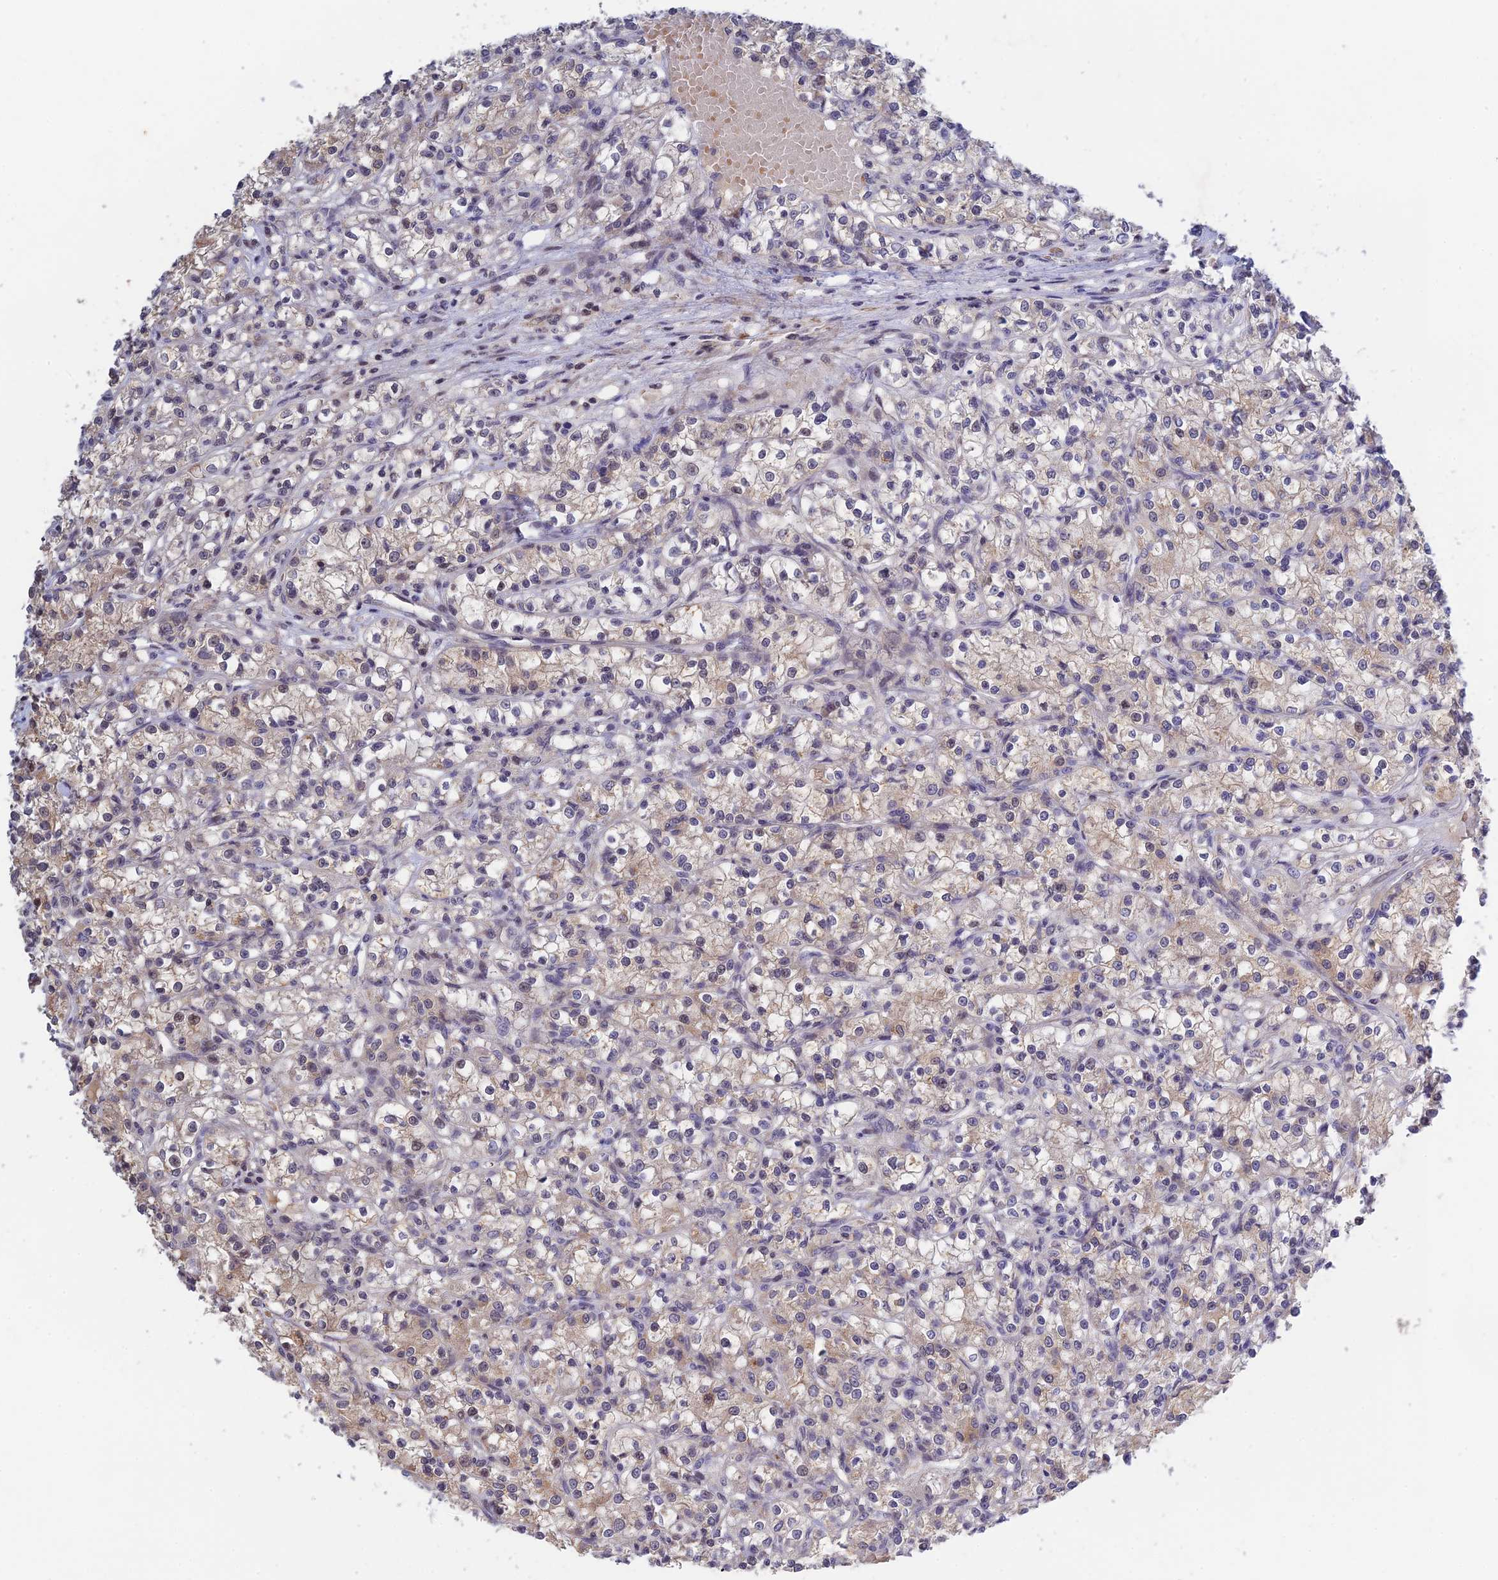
{"staining": {"intensity": "weak", "quantity": "<25%", "location": "cytoplasmic/membranous"}, "tissue": "renal cancer", "cell_type": "Tumor cells", "image_type": "cancer", "snomed": [{"axis": "morphology", "description": "Adenocarcinoma, NOS"}, {"axis": "topography", "description": "Kidney"}], "caption": "DAB (3,3'-diaminobenzidine) immunohistochemical staining of renal cancer exhibits no significant positivity in tumor cells.", "gene": "CWH43", "patient": {"sex": "female", "age": 59}}